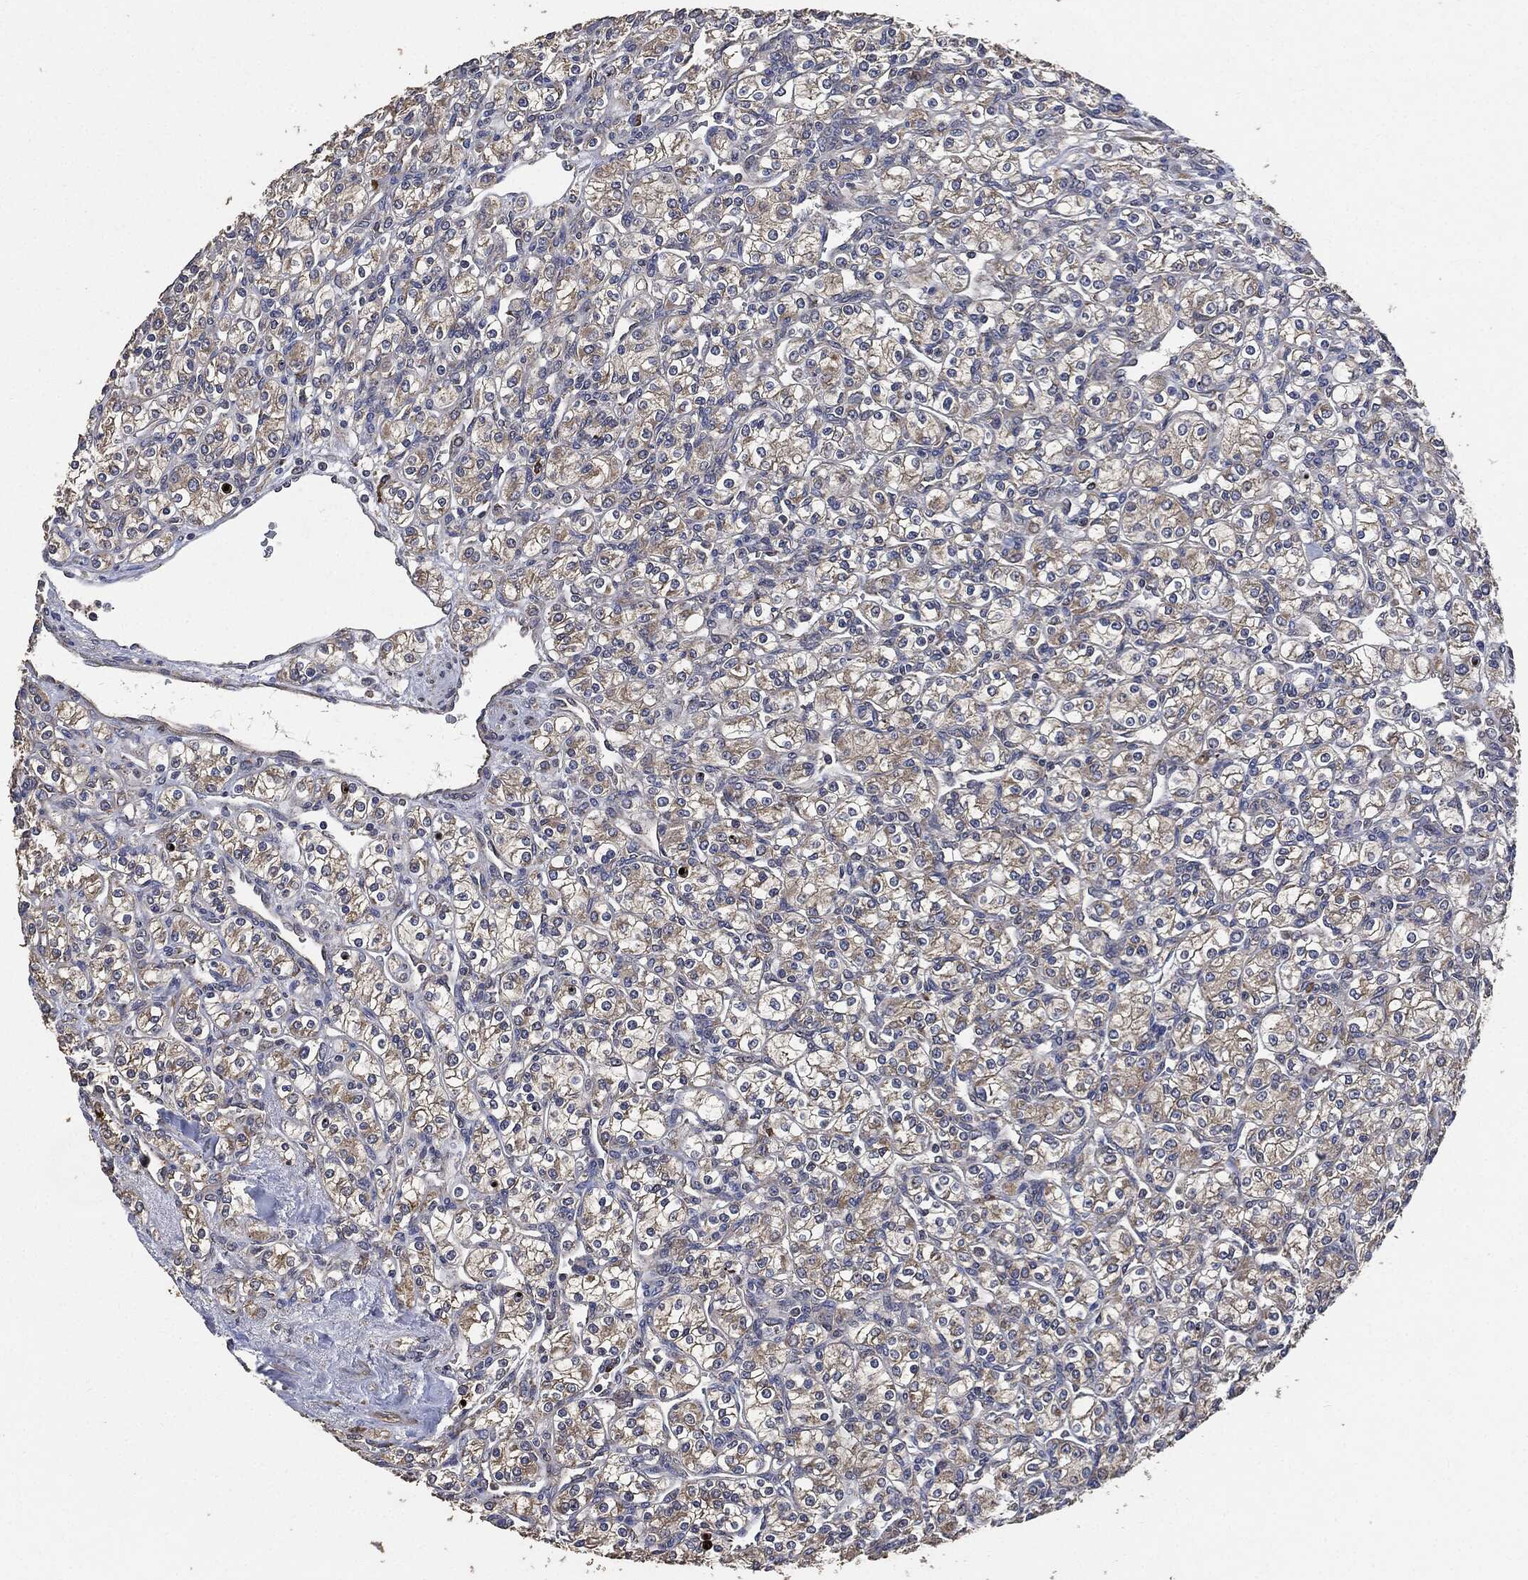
{"staining": {"intensity": "weak", "quantity": "25%-75%", "location": "cytoplasmic/membranous"}, "tissue": "renal cancer", "cell_type": "Tumor cells", "image_type": "cancer", "snomed": [{"axis": "morphology", "description": "Adenocarcinoma, NOS"}, {"axis": "topography", "description": "Kidney"}], "caption": "Immunohistochemistry photomicrograph of neoplastic tissue: human renal cancer (adenocarcinoma) stained using immunohistochemistry exhibits low levels of weak protein expression localized specifically in the cytoplasmic/membranous of tumor cells, appearing as a cytoplasmic/membranous brown color.", "gene": "STK3", "patient": {"sex": "male", "age": 77}}